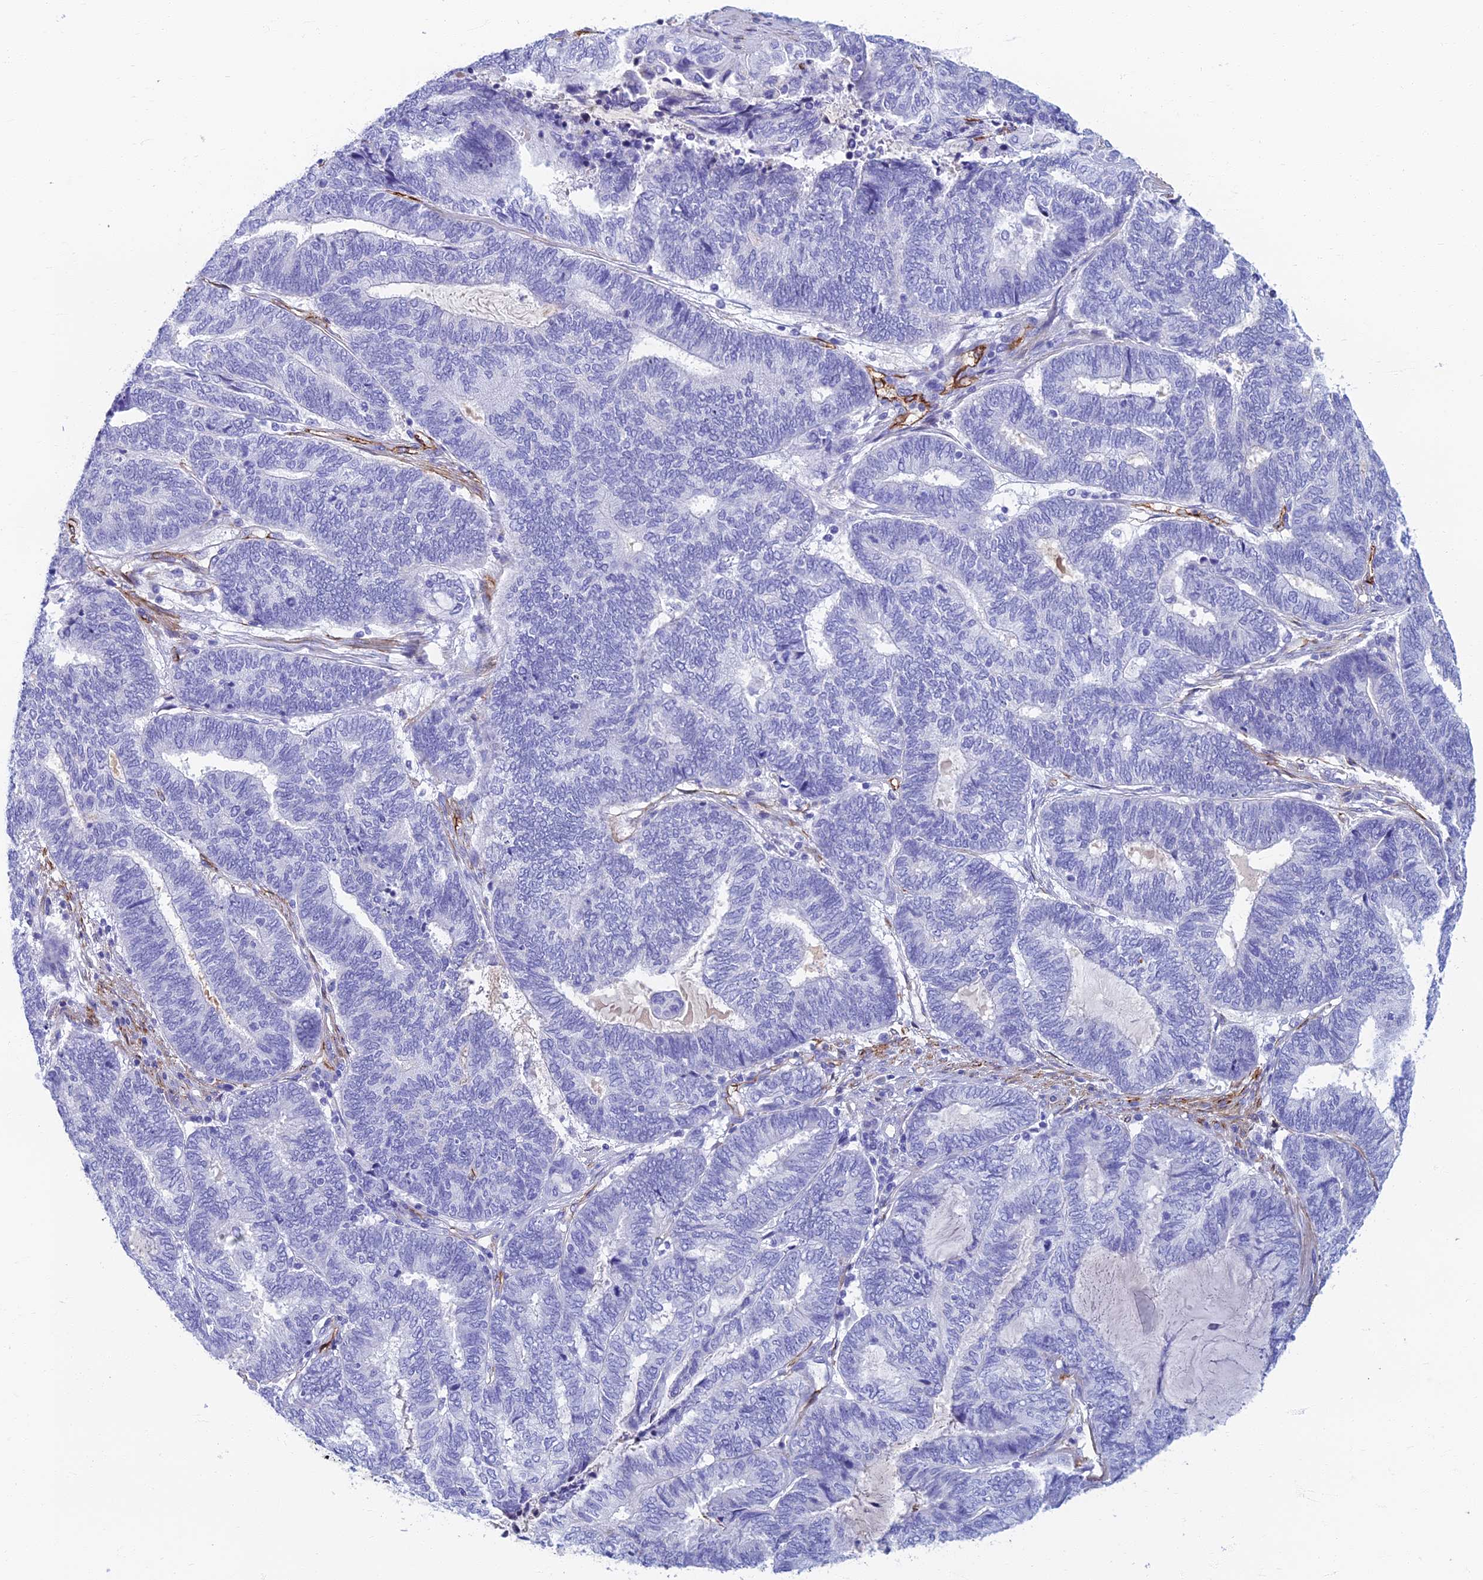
{"staining": {"intensity": "negative", "quantity": "none", "location": "none"}, "tissue": "endometrial cancer", "cell_type": "Tumor cells", "image_type": "cancer", "snomed": [{"axis": "morphology", "description": "Adenocarcinoma, NOS"}, {"axis": "topography", "description": "Uterus"}, {"axis": "topography", "description": "Endometrium"}], "caption": "This photomicrograph is of endometrial cancer stained with immunohistochemistry to label a protein in brown with the nuclei are counter-stained blue. There is no positivity in tumor cells.", "gene": "ETFRF1", "patient": {"sex": "female", "age": 70}}